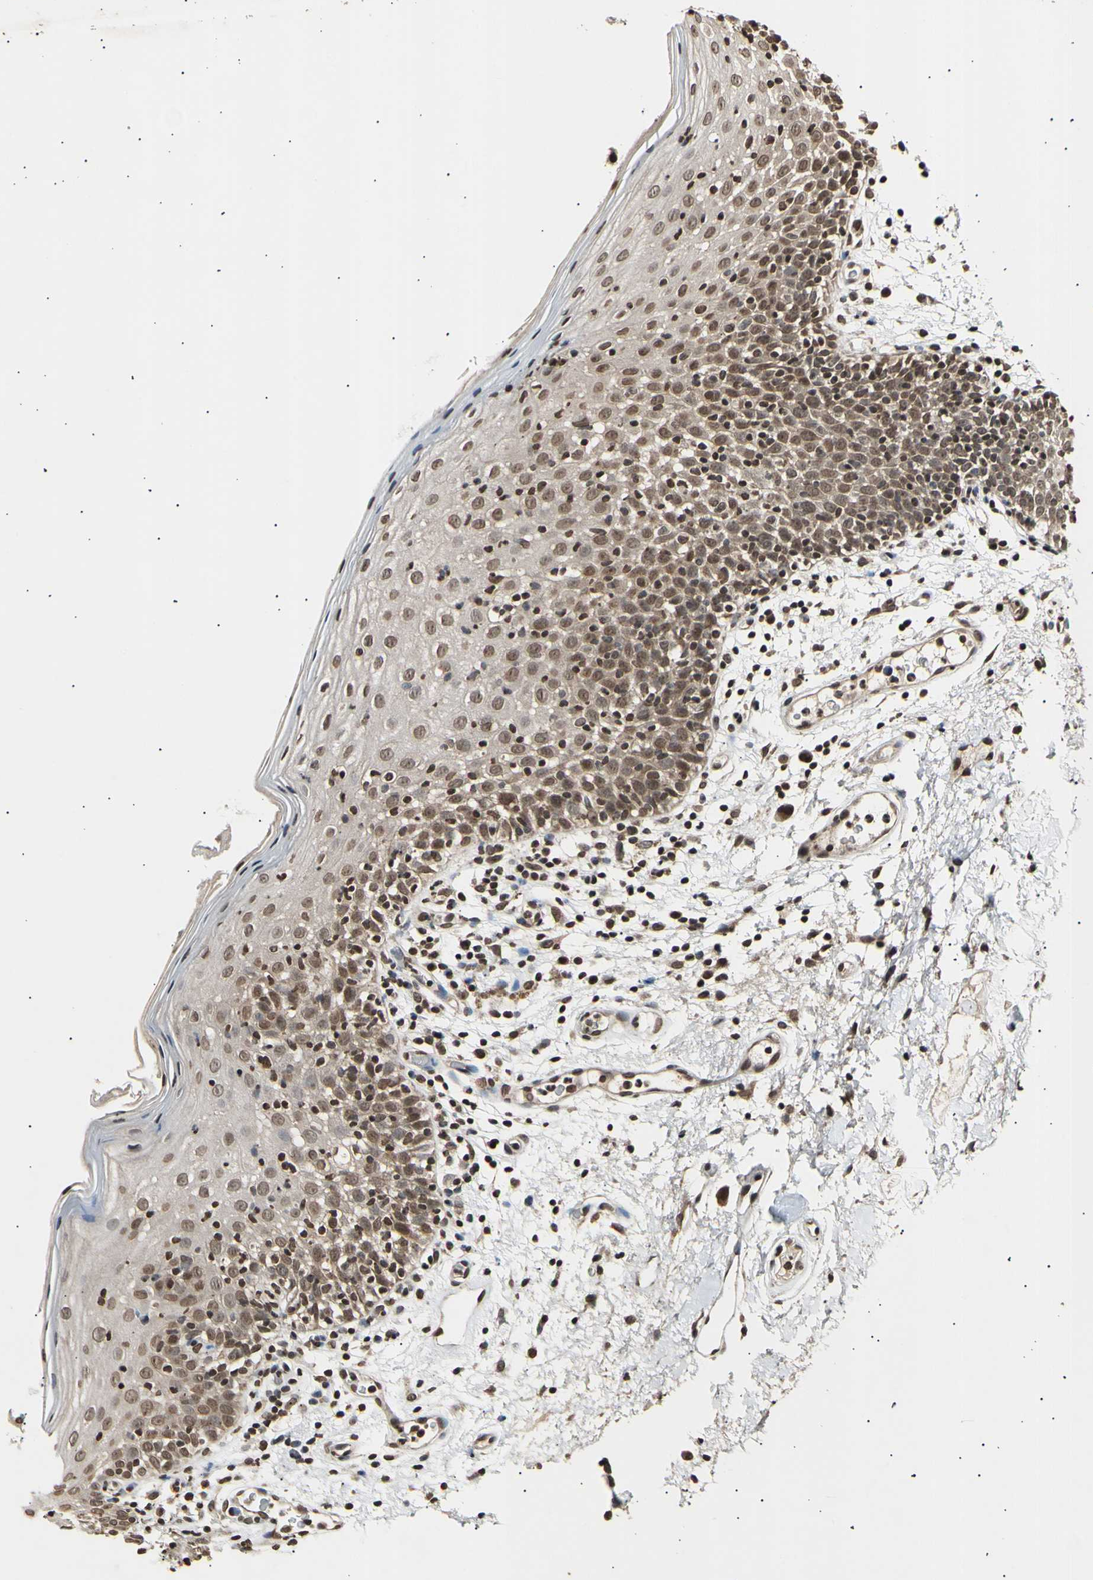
{"staining": {"intensity": "moderate", "quantity": ">75%", "location": "cytoplasmic/membranous,nuclear"}, "tissue": "oral mucosa", "cell_type": "Squamous epithelial cells", "image_type": "normal", "snomed": [{"axis": "morphology", "description": "Normal tissue, NOS"}, {"axis": "morphology", "description": "Squamous cell carcinoma, NOS"}, {"axis": "topography", "description": "Skeletal muscle"}, {"axis": "topography", "description": "Oral tissue"}], "caption": "IHC staining of benign oral mucosa, which demonstrates medium levels of moderate cytoplasmic/membranous,nuclear staining in about >75% of squamous epithelial cells indicating moderate cytoplasmic/membranous,nuclear protein expression. The staining was performed using DAB (brown) for protein detection and nuclei were counterstained in hematoxylin (blue).", "gene": "ANAPC7", "patient": {"sex": "male", "age": 71}}